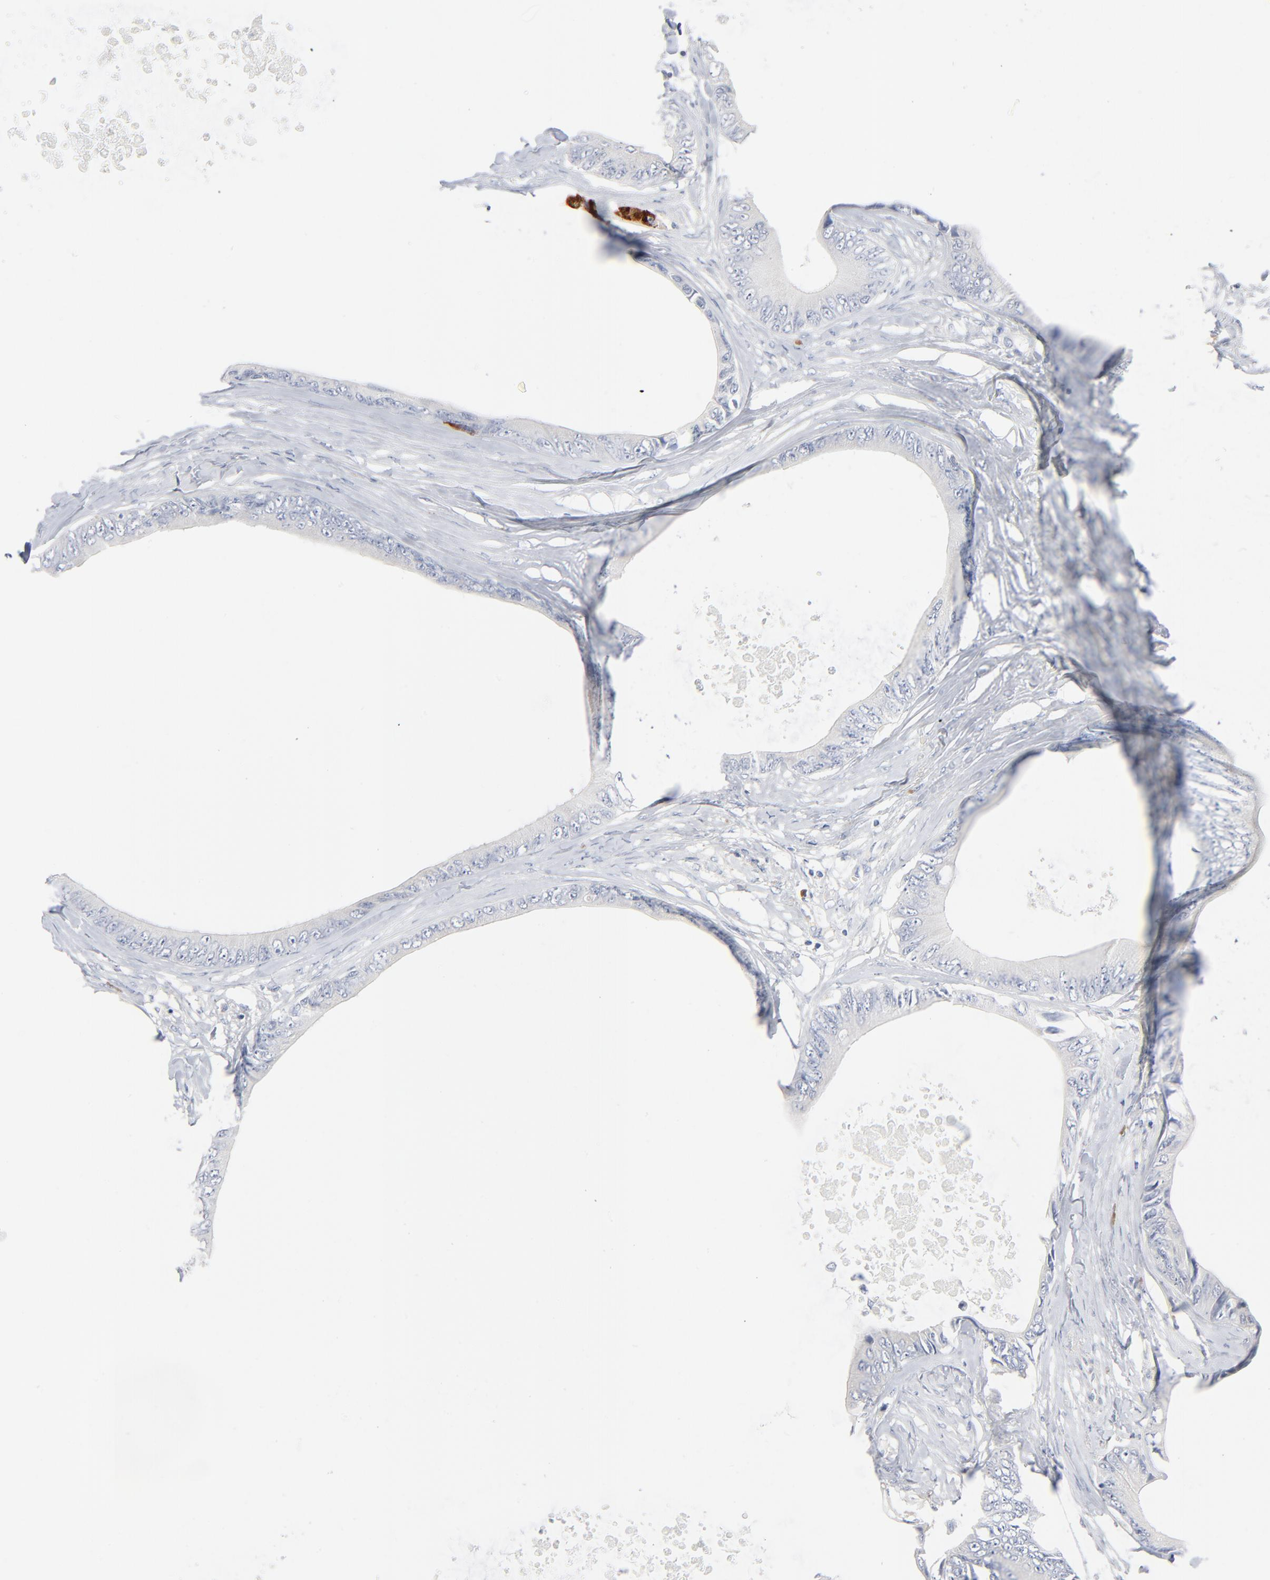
{"staining": {"intensity": "negative", "quantity": "none", "location": "none"}, "tissue": "colorectal cancer", "cell_type": "Tumor cells", "image_type": "cancer", "snomed": [{"axis": "morphology", "description": "Normal tissue, NOS"}, {"axis": "morphology", "description": "Adenocarcinoma, NOS"}, {"axis": "topography", "description": "Rectum"}, {"axis": "topography", "description": "Peripheral nerve tissue"}], "caption": "Immunohistochemical staining of human adenocarcinoma (colorectal) demonstrates no significant staining in tumor cells. The staining was performed using DAB to visualize the protein expression in brown, while the nuclei were stained in blue with hematoxylin (Magnification: 20x).", "gene": "GZMB", "patient": {"sex": "female", "age": 77}}